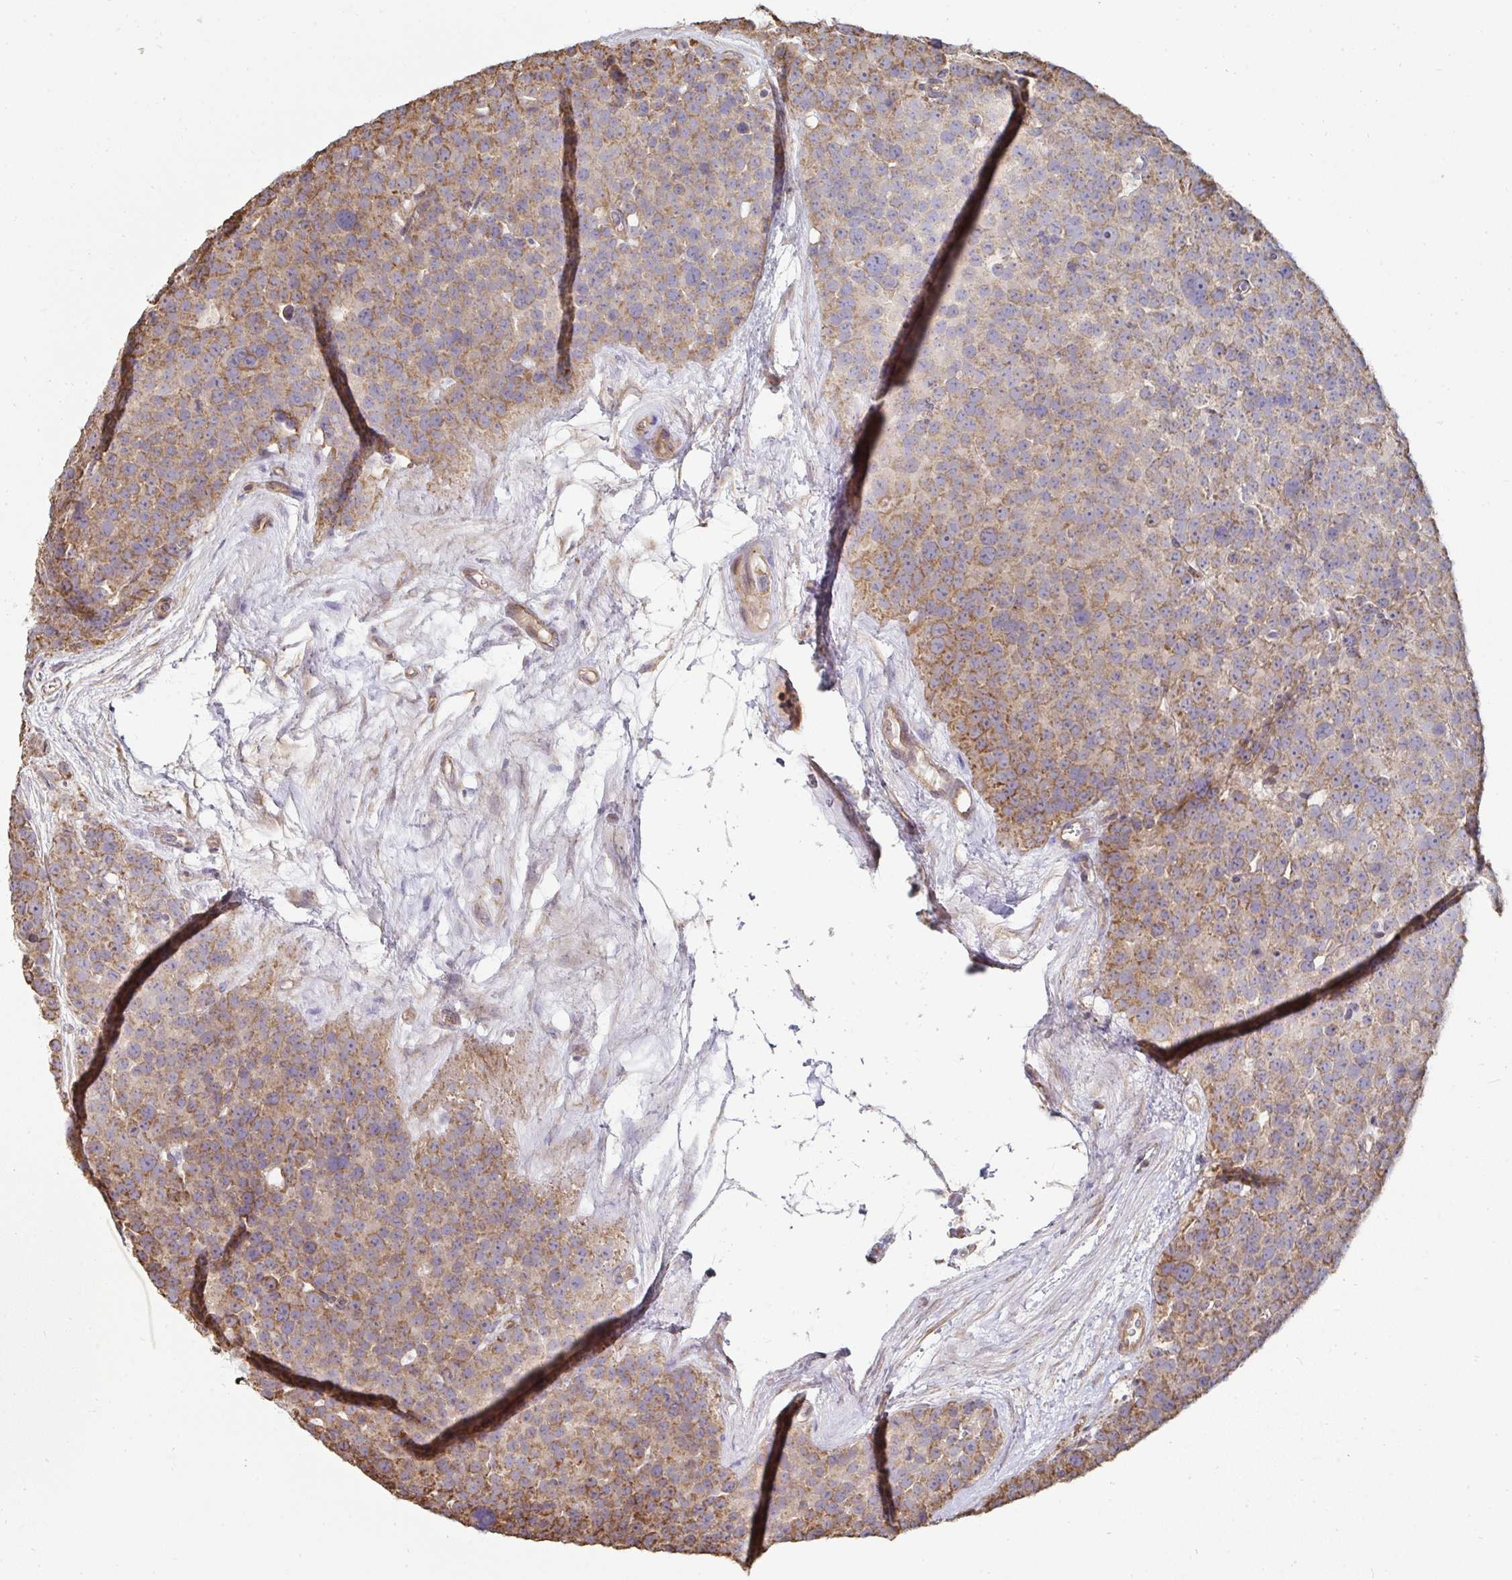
{"staining": {"intensity": "moderate", "quantity": ">75%", "location": "cytoplasmic/membranous"}, "tissue": "testis cancer", "cell_type": "Tumor cells", "image_type": "cancer", "snomed": [{"axis": "morphology", "description": "Seminoma, NOS"}, {"axis": "topography", "description": "Testis"}], "caption": "The micrograph reveals immunohistochemical staining of testis cancer (seminoma). There is moderate cytoplasmic/membranous expression is identified in about >75% of tumor cells.", "gene": "AGTPBP1", "patient": {"sex": "male", "age": 71}}